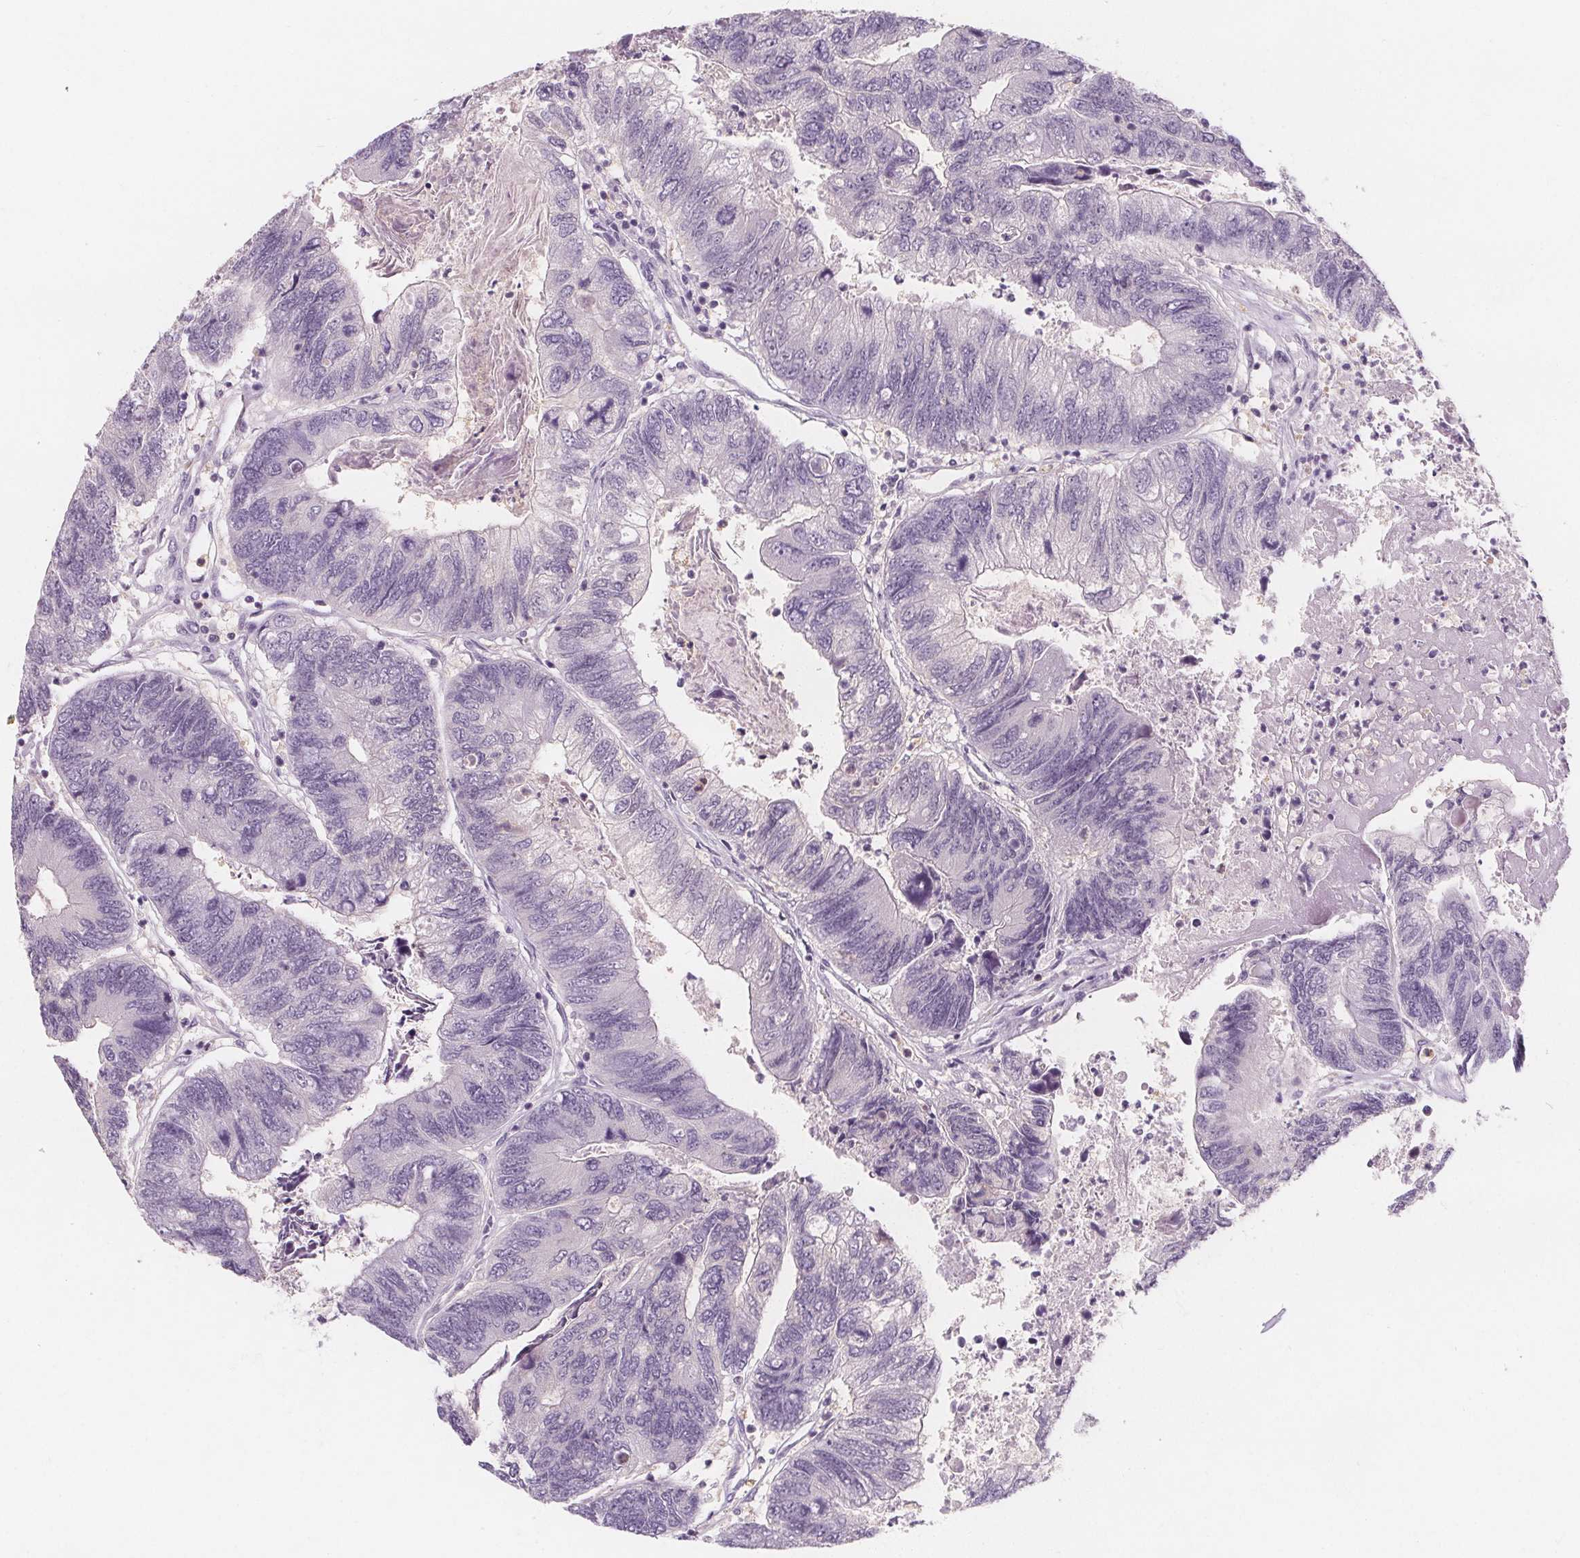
{"staining": {"intensity": "negative", "quantity": "none", "location": "none"}, "tissue": "colorectal cancer", "cell_type": "Tumor cells", "image_type": "cancer", "snomed": [{"axis": "morphology", "description": "Adenocarcinoma, NOS"}, {"axis": "topography", "description": "Colon"}], "caption": "Histopathology image shows no protein expression in tumor cells of adenocarcinoma (colorectal) tissue.", "gene": "UGP2", "patient": {"sex": "female", "age": 67}}